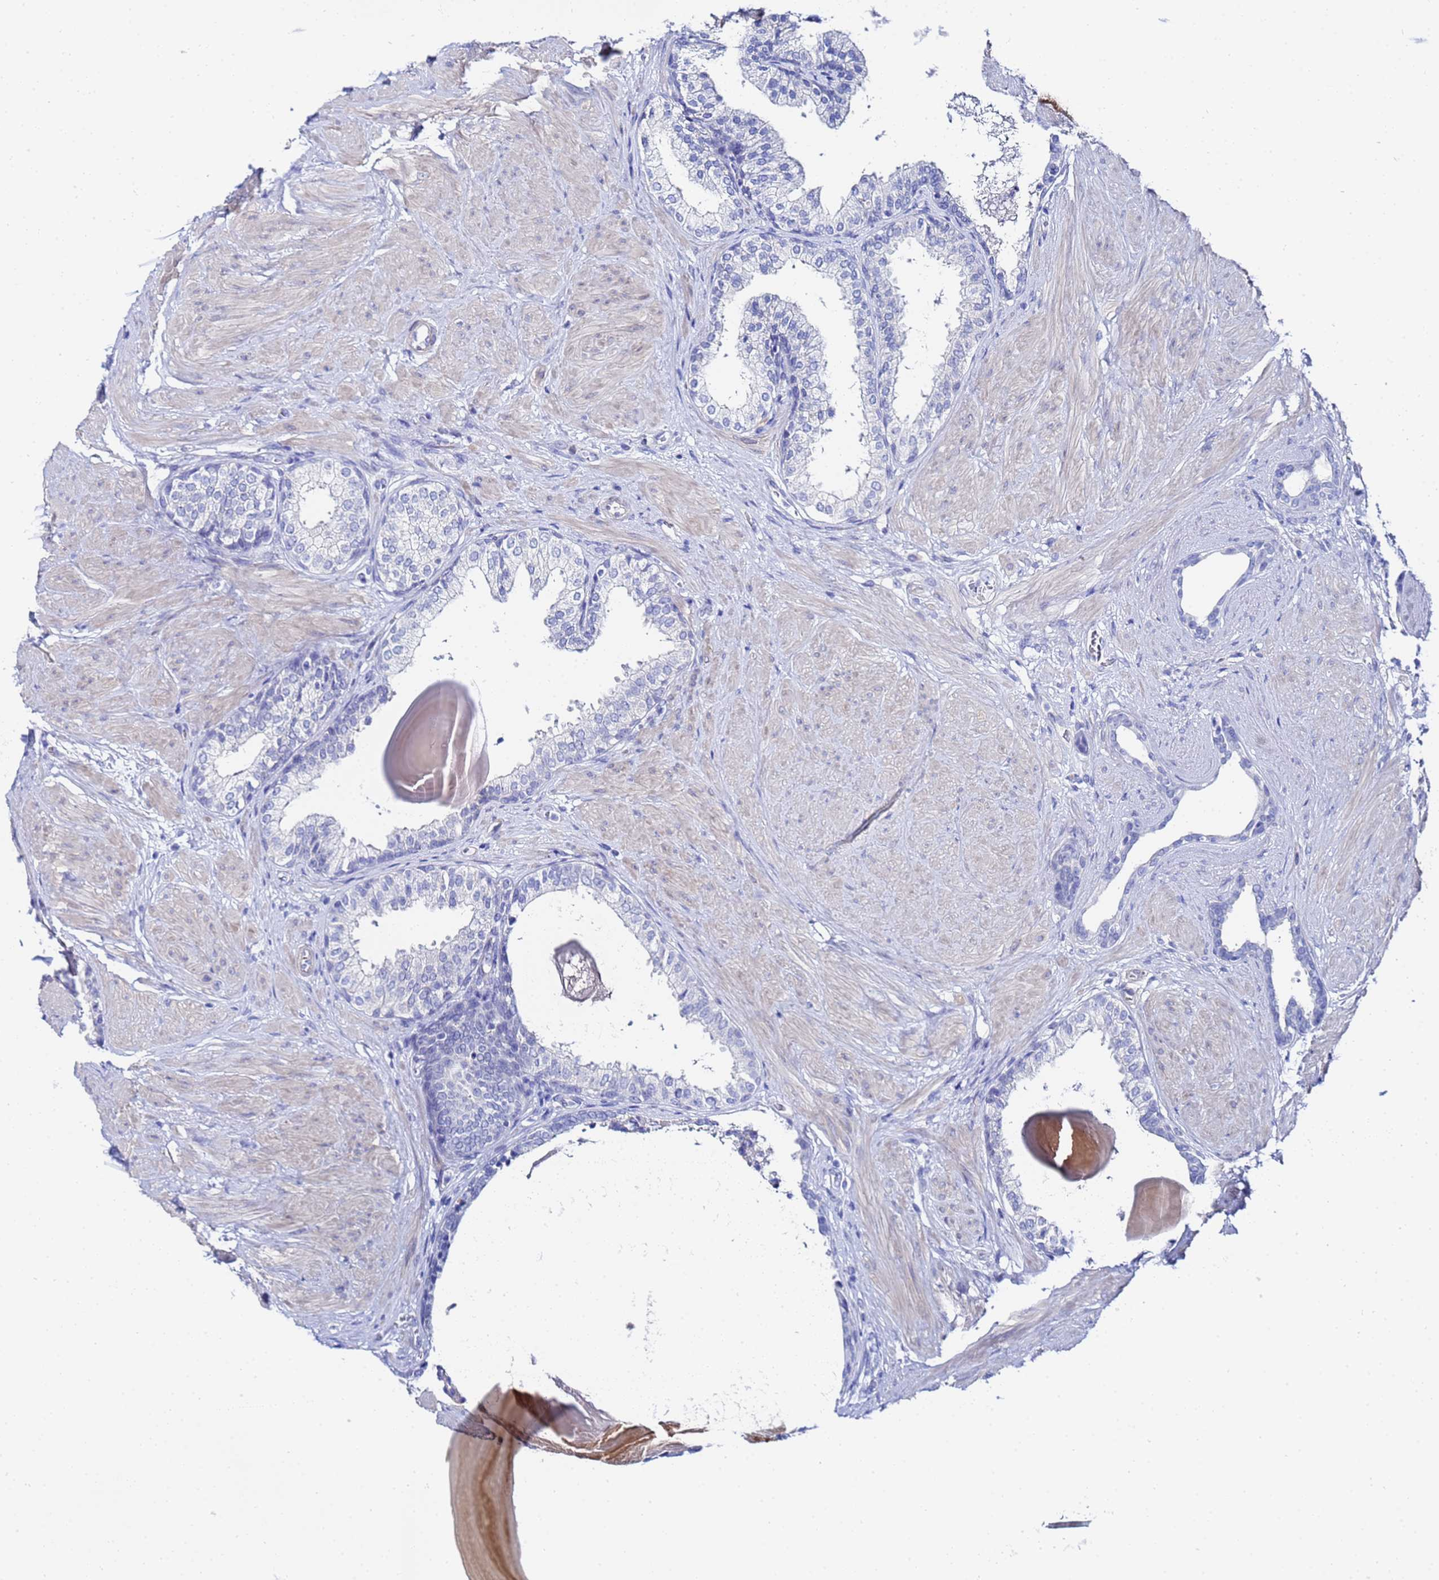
{"staining": {"intensity": "negative", "quantity": "none", "location": "none"}, "tissue": "prostate", "cell_type": "Glandular cells", "image_type": "normal", "snomed": [{"axis": "morphology", "description": "Normal tissue, NOS"}, {"axis": "topography", "description": "Prostate"}], "caption": "DAB (3,3'-diaminobenzidine) immunohistochemical staining of normal prostate reveals no significant positivity in glandular cells.", "gene": "ZNF26", "patient": {"sex": "male", "age": 48}}